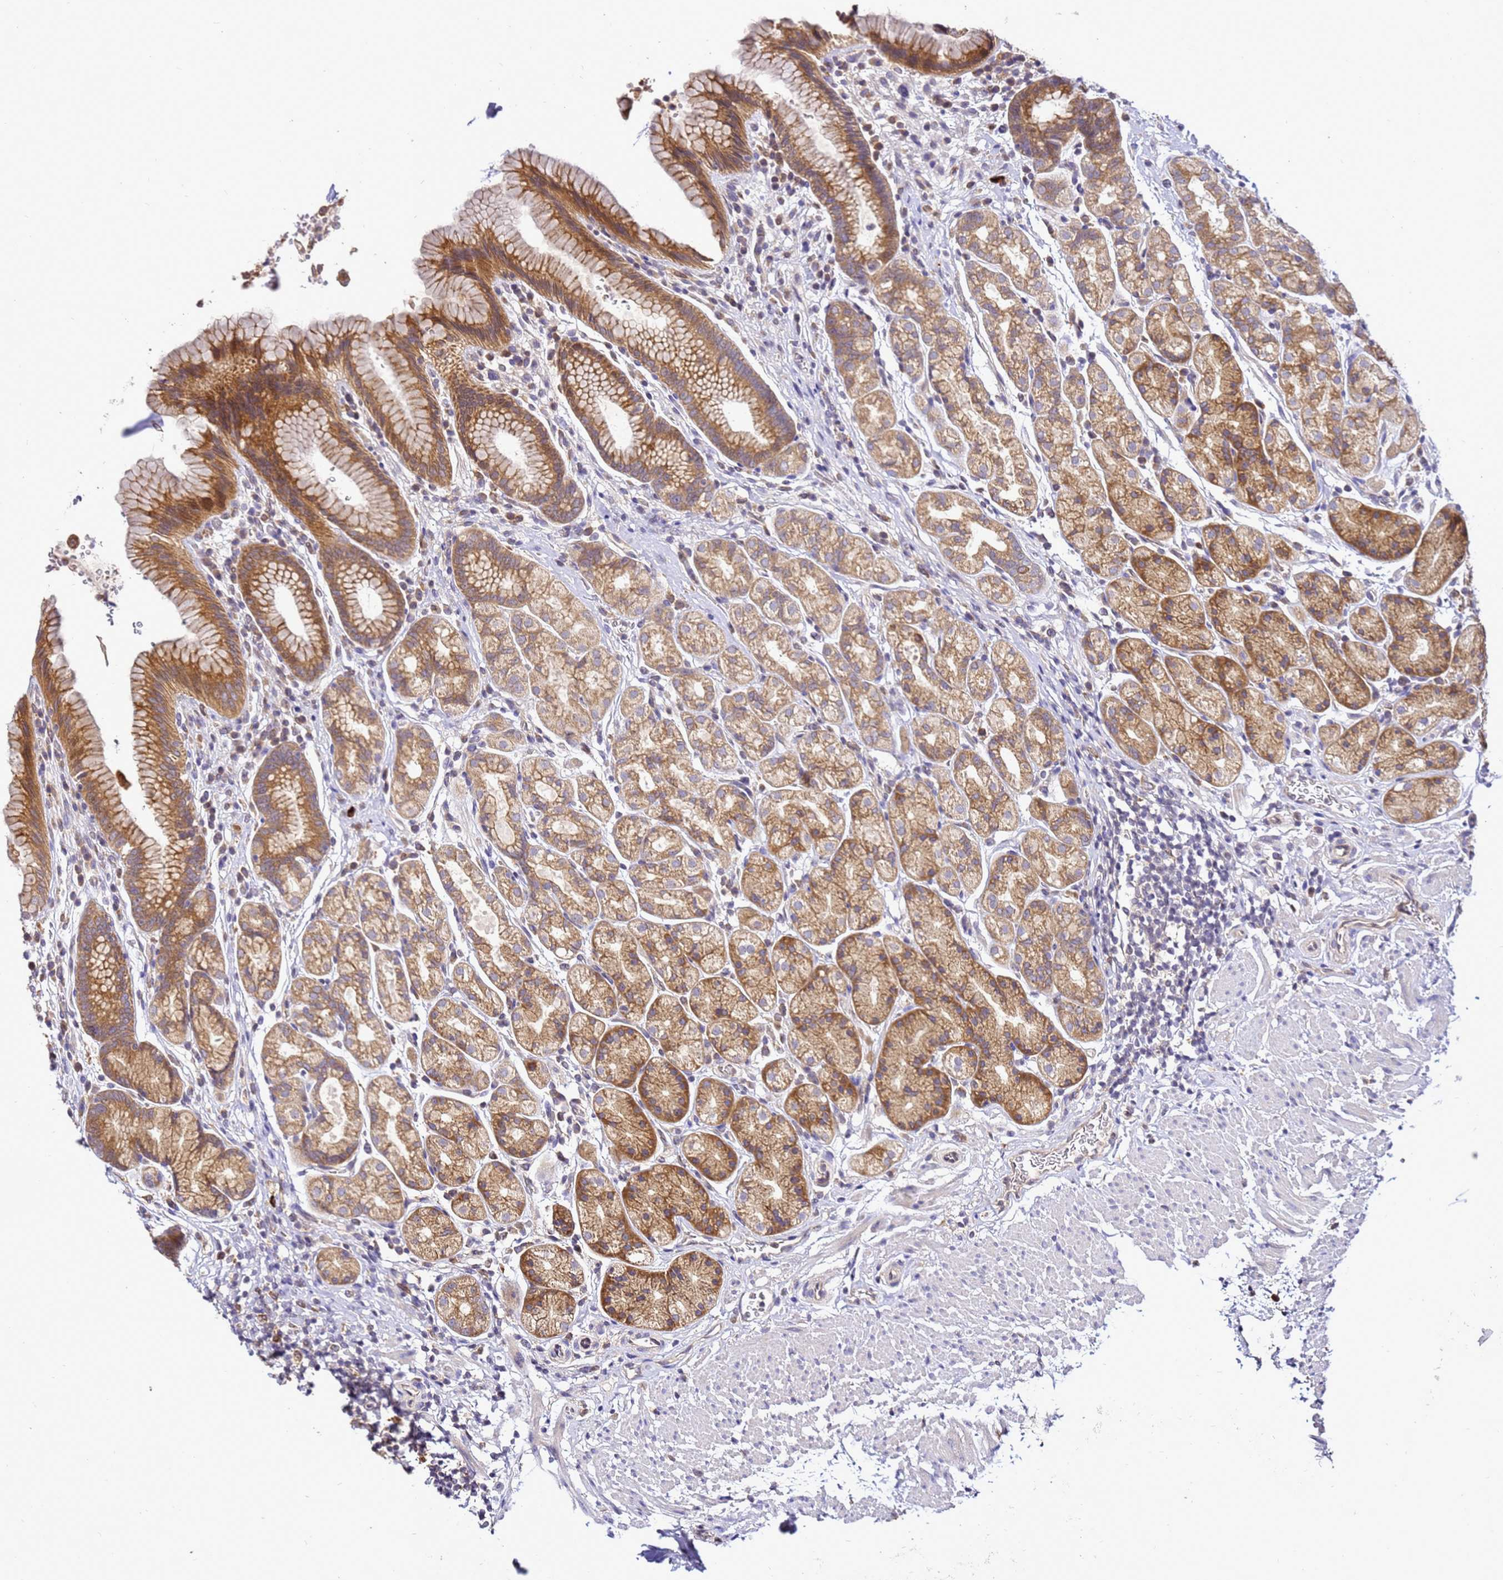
{"staining": {"intensity": "moderate", "quantity": ">75%", "location": "cytoplasmic/membranous"}, "tissue": "stomach", "cell_type": "Glandular cells", "image_type": "normal", "snomed": [{"axis": "morphology", "description": "Normal tissue, NOS"}, {"axis": "topography", "description": "Stomach"}], "caption": "A medium amount of moderate cytoplasmic/membranous staining is identified in about >75% of glandular cells in unremarkable stomach. (DAB (3,3'-diaminobenzidine) = brown stain, brightfield microscopy at high magnification).", "gene": "ADPGK", "patient": {"sex": "male", "age": 63}}